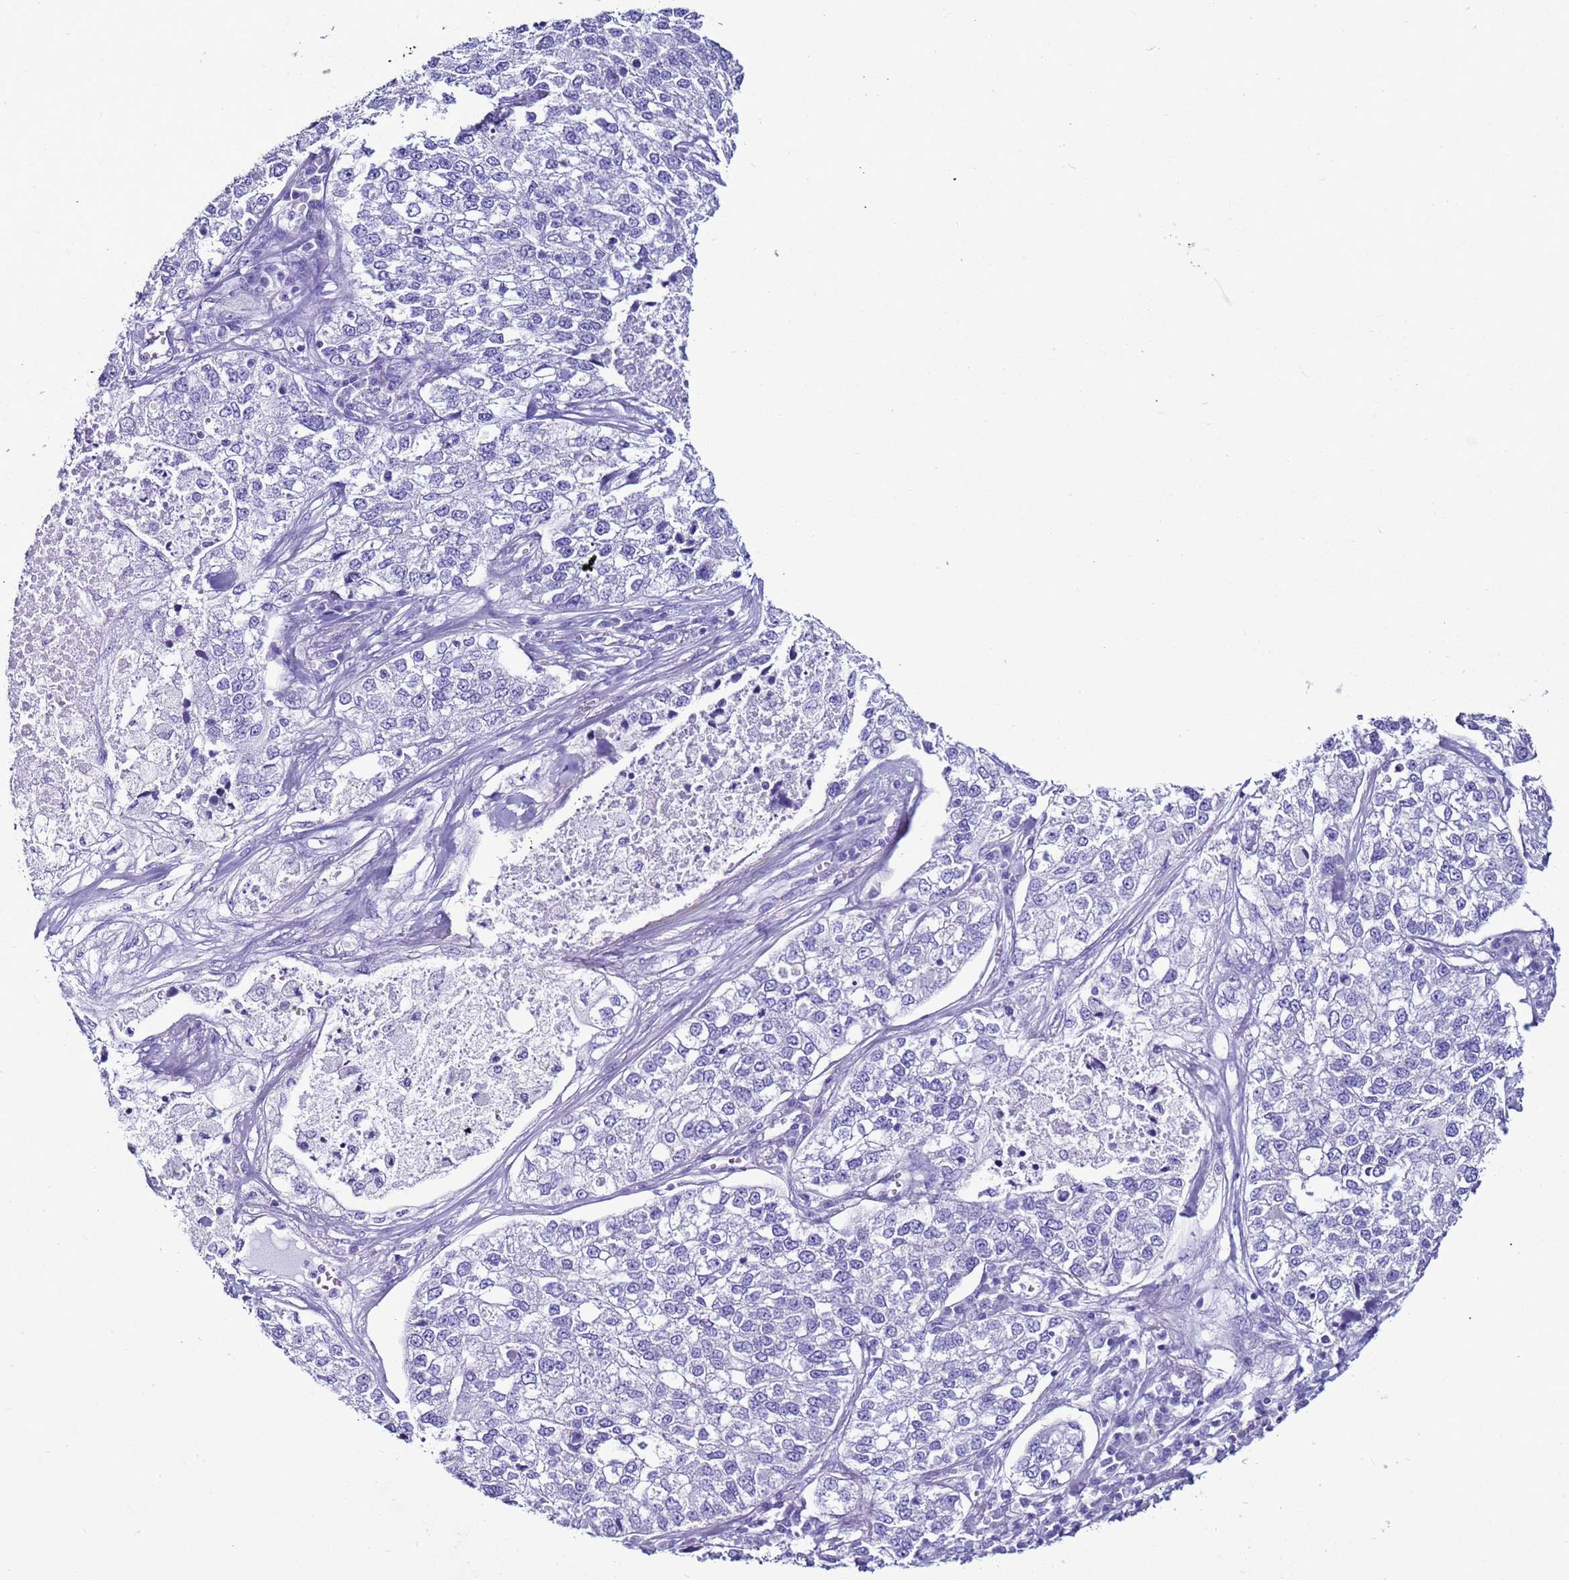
{"staining": {"intensity": "negative", "quantity": "none", "location": "none"}, "tissue": "lung cancer", "cell_type": "Tumor cells", "image_type": "cancer", "snomed": [{"axis": "morphology", "description": "Adenocarcinoma, NOS"}, {"axis": "topography", "description": "Lung"}], "caption": "The immunohistochemistry (IHC) micrograph has no significant staining in tumor cells of lung cancer (adenocarcinoma) tissue.", "gene": "LCMT1", "patient": {"sex": "male", "age": 49}}